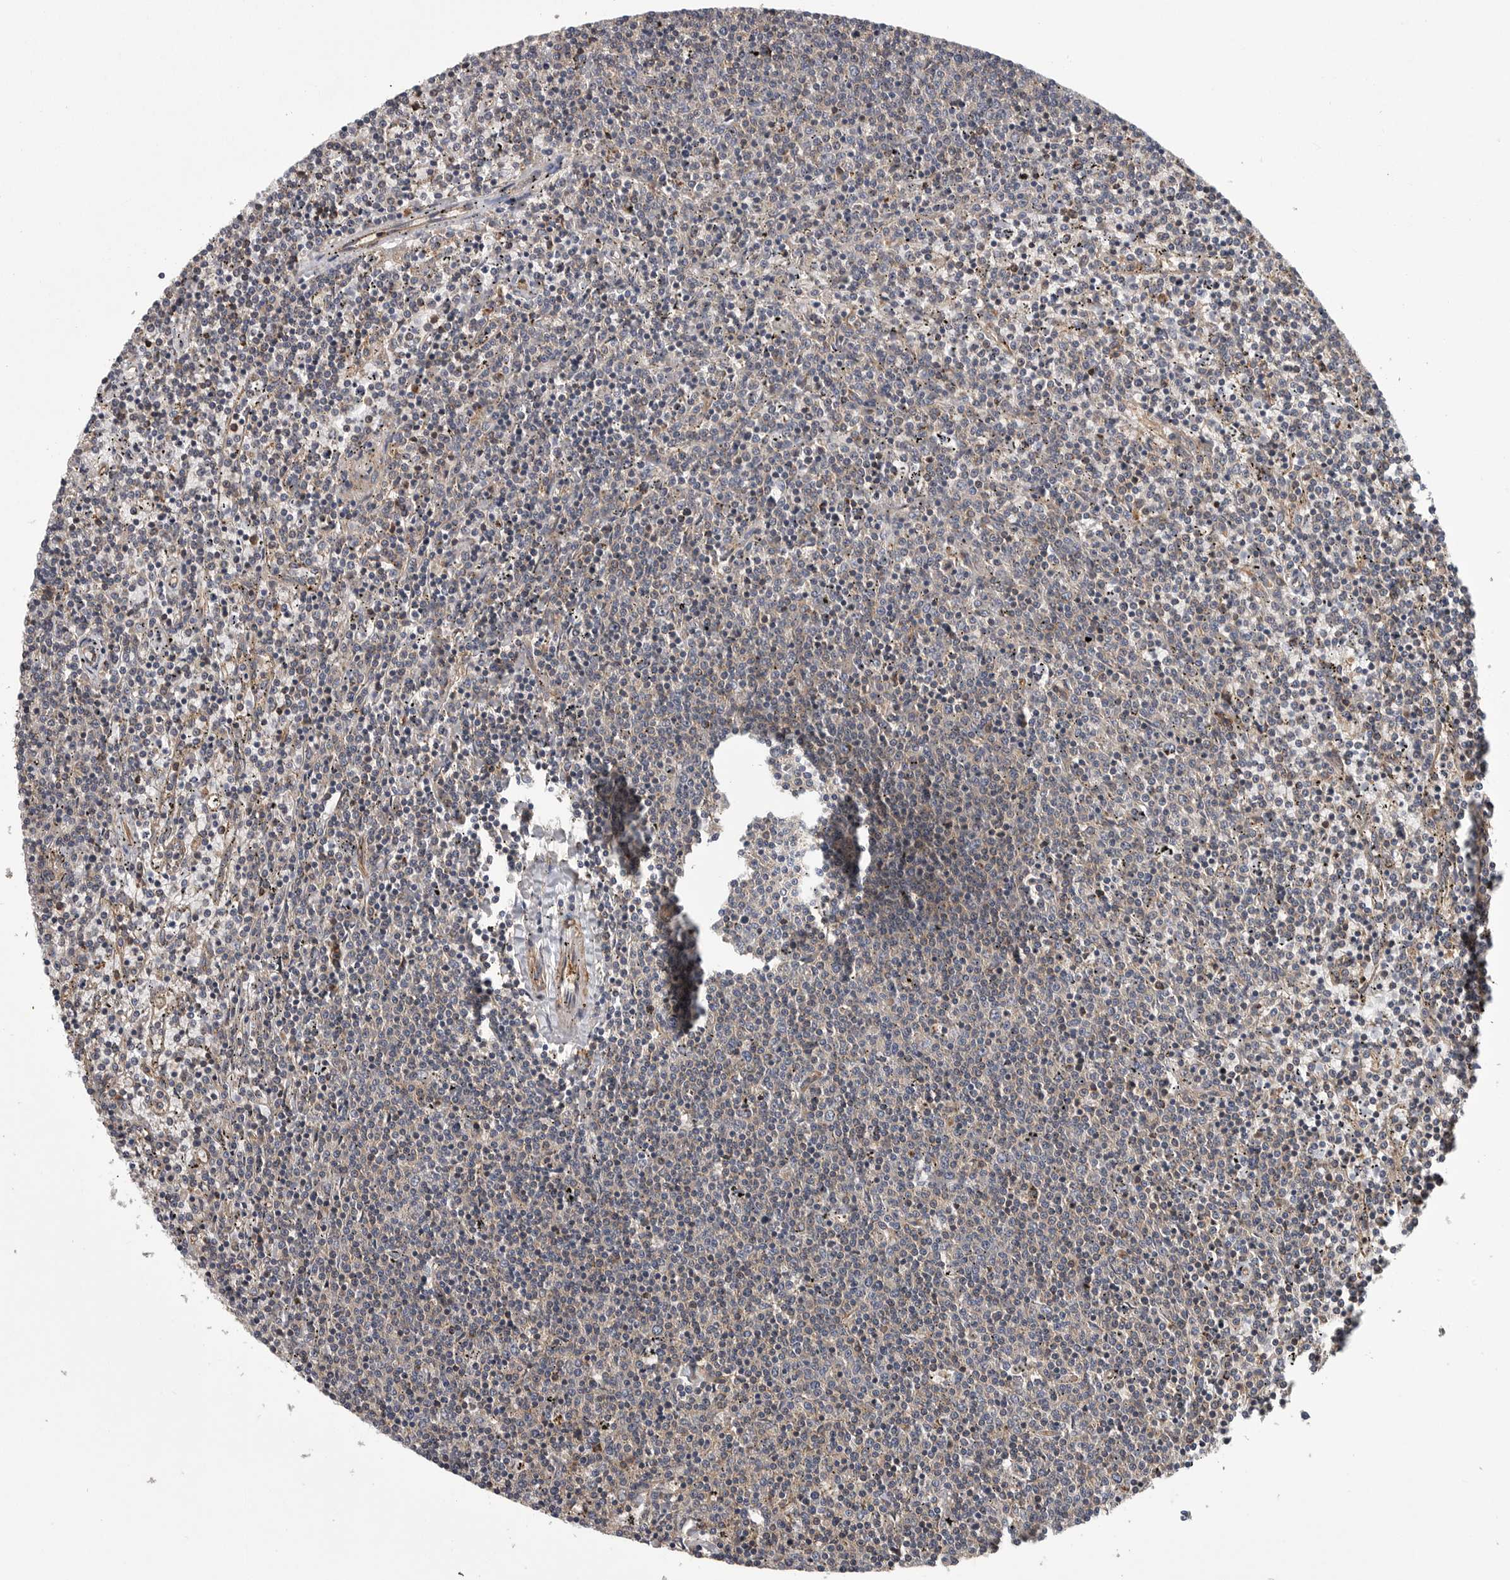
{"staining": {"intensity": "weak", "quantity": "25%-75%", "location": "cytoplasmic/membranous"}, "tissue": "lymphoma", "cell_type": "Tumor cells", "image_type": "cancer", "snomed": [{"axis": "morphology", "description": "Malignant lymphoma, non-Hodgkin's type, Low grade"}, {"axis": "topography", "description": "Spleen"}], "caption": "Weak cytoplasmic/membranous expression for a protein is appreciated in about 25%-75% of tumor cells of lymphoma using immunohistochemistry.", "gene": "OXR1", "patient": {"sex": "female", "age": 50}}